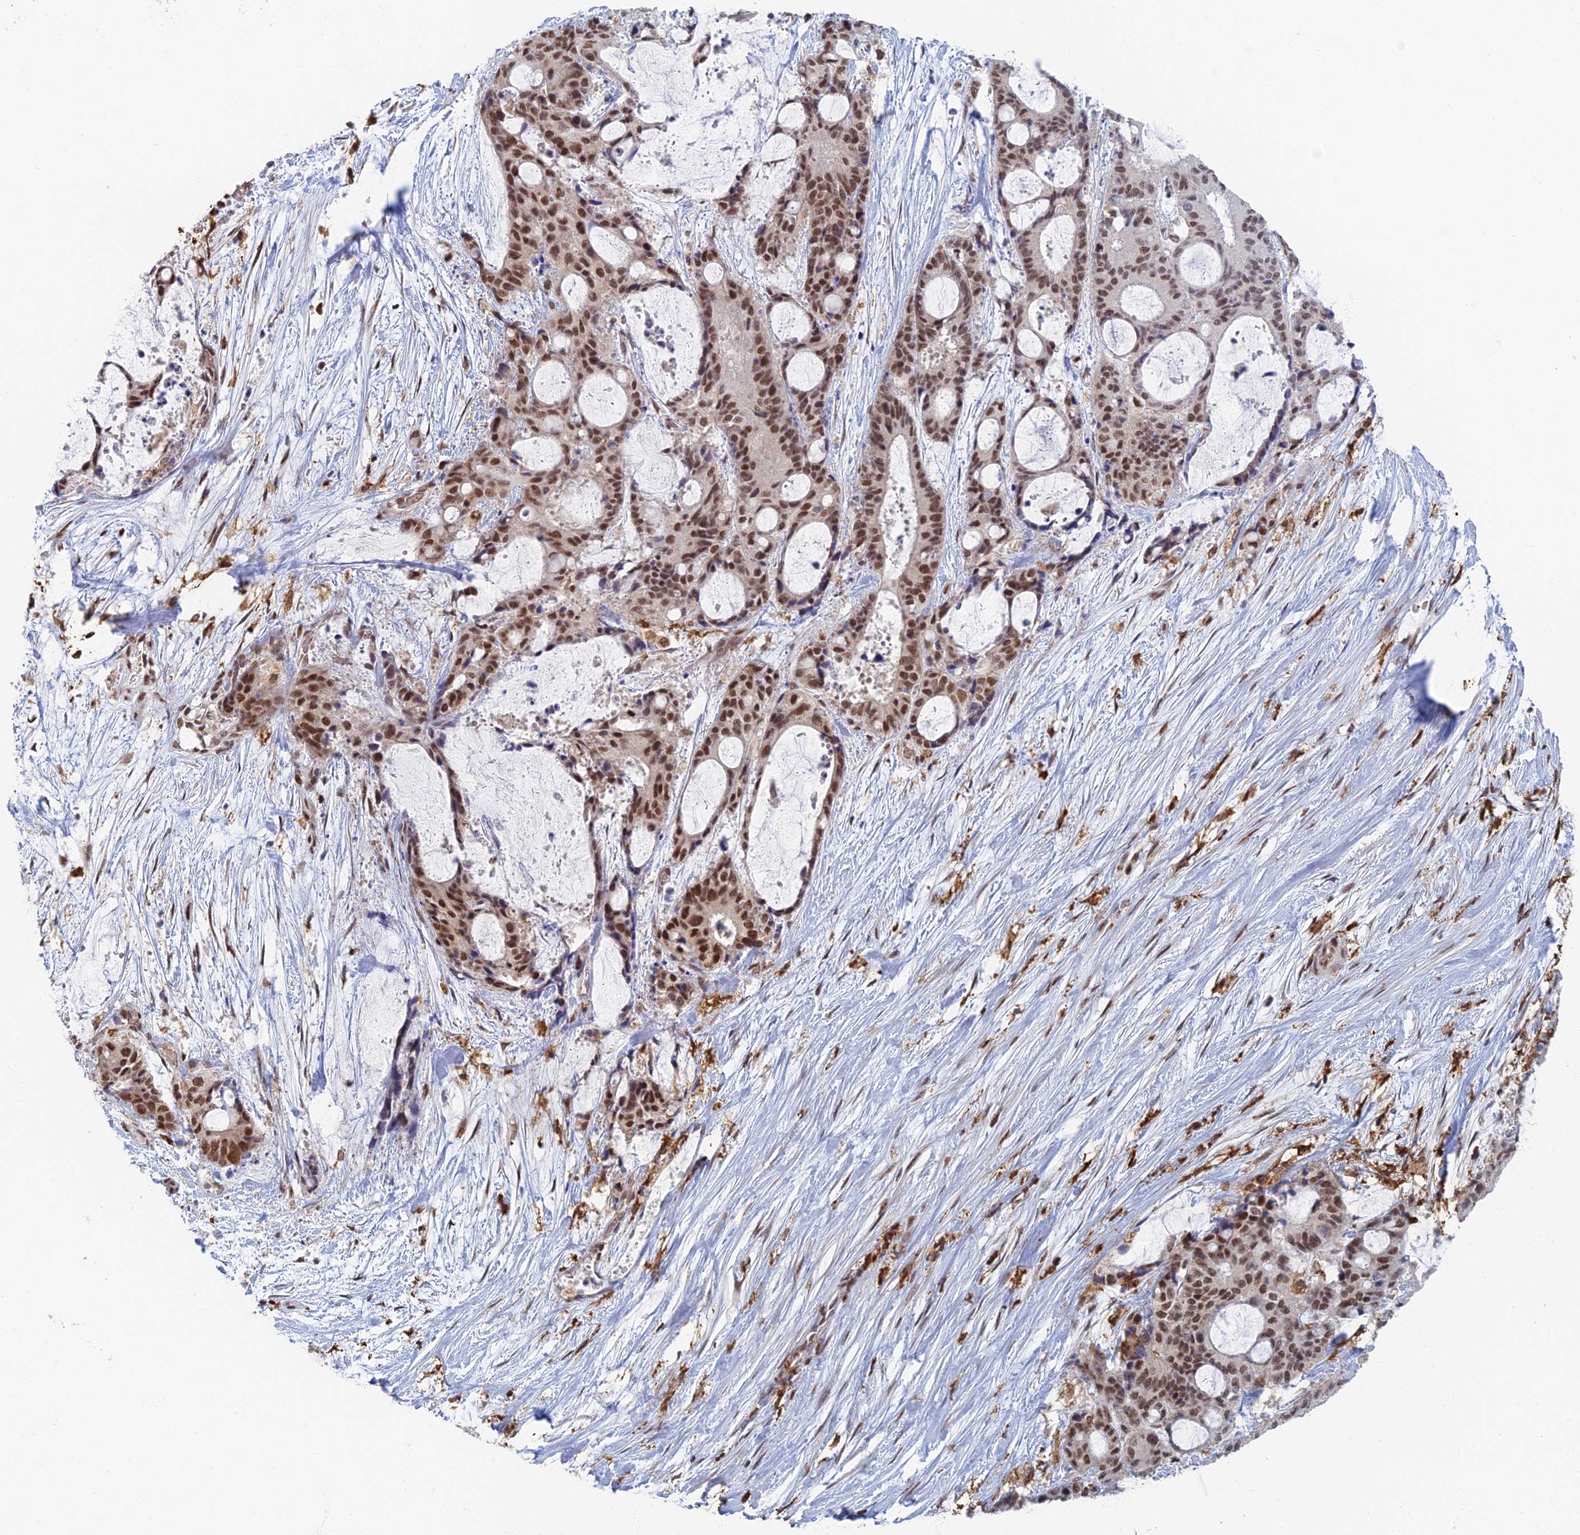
{"staining": {"intensity": "strong", "quantity": ">75%", "location": "nuclear"}, "tissue": "liver cancer", "cell_type": "Tumor cells", "image_type": "cancer", "snomed": [{"axis": "morphology", "description": "Normal tissue, NOS"}, {"axis": "morphology", "description": "Cholangiocarcinoma"}, {"axis": "topography", "description": "Liver"}, {"axis": "topography", "description": "Peripheral nerve tissue"}], "caption": "A micrograph of liver cancer stained for a protein reveals strong nuclear brown staining in tumor cells. Using DAB (brown) and hematoxylin (blue) stains, captured at high magnification using brightfield microscopy.", "gene": "GPATCH1", "patient": {"sex": "female", "age": 73}}